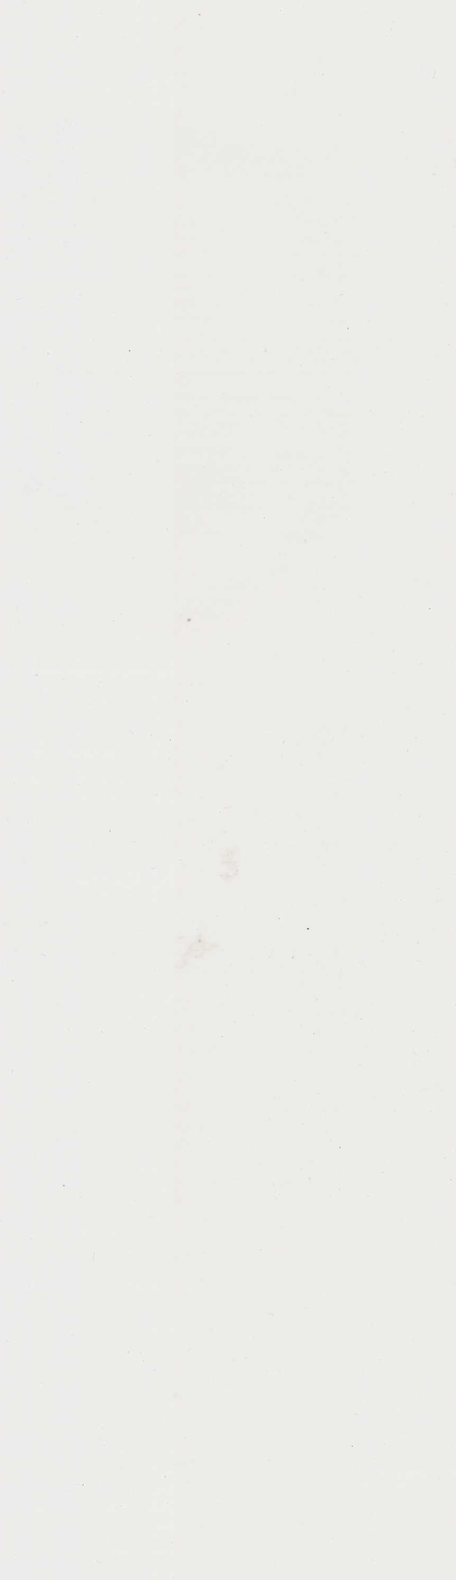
{"staining": {"intensity": "moderate", "quantity": ">75%", "location": "cytoplasmic/membranous"}, "tissue": "colorectal cancer", "cell_type": "Tumor cells", "image_type": "cancer", "snomed": [{"axis": "morphology", "description": "Adenocarcinoma, NOS"}, {"axis": "topography", "description": "Colon"}], "caption": "There is medium levels of moderate cytoplasmic/membranous positivity in tumor cells of adenocarcinoma (colorectal), as demonstrated by immunohistochemical staining (brown color).", "gene": "CIAO2B", "patient": {"sex": "female", "age": 66}}